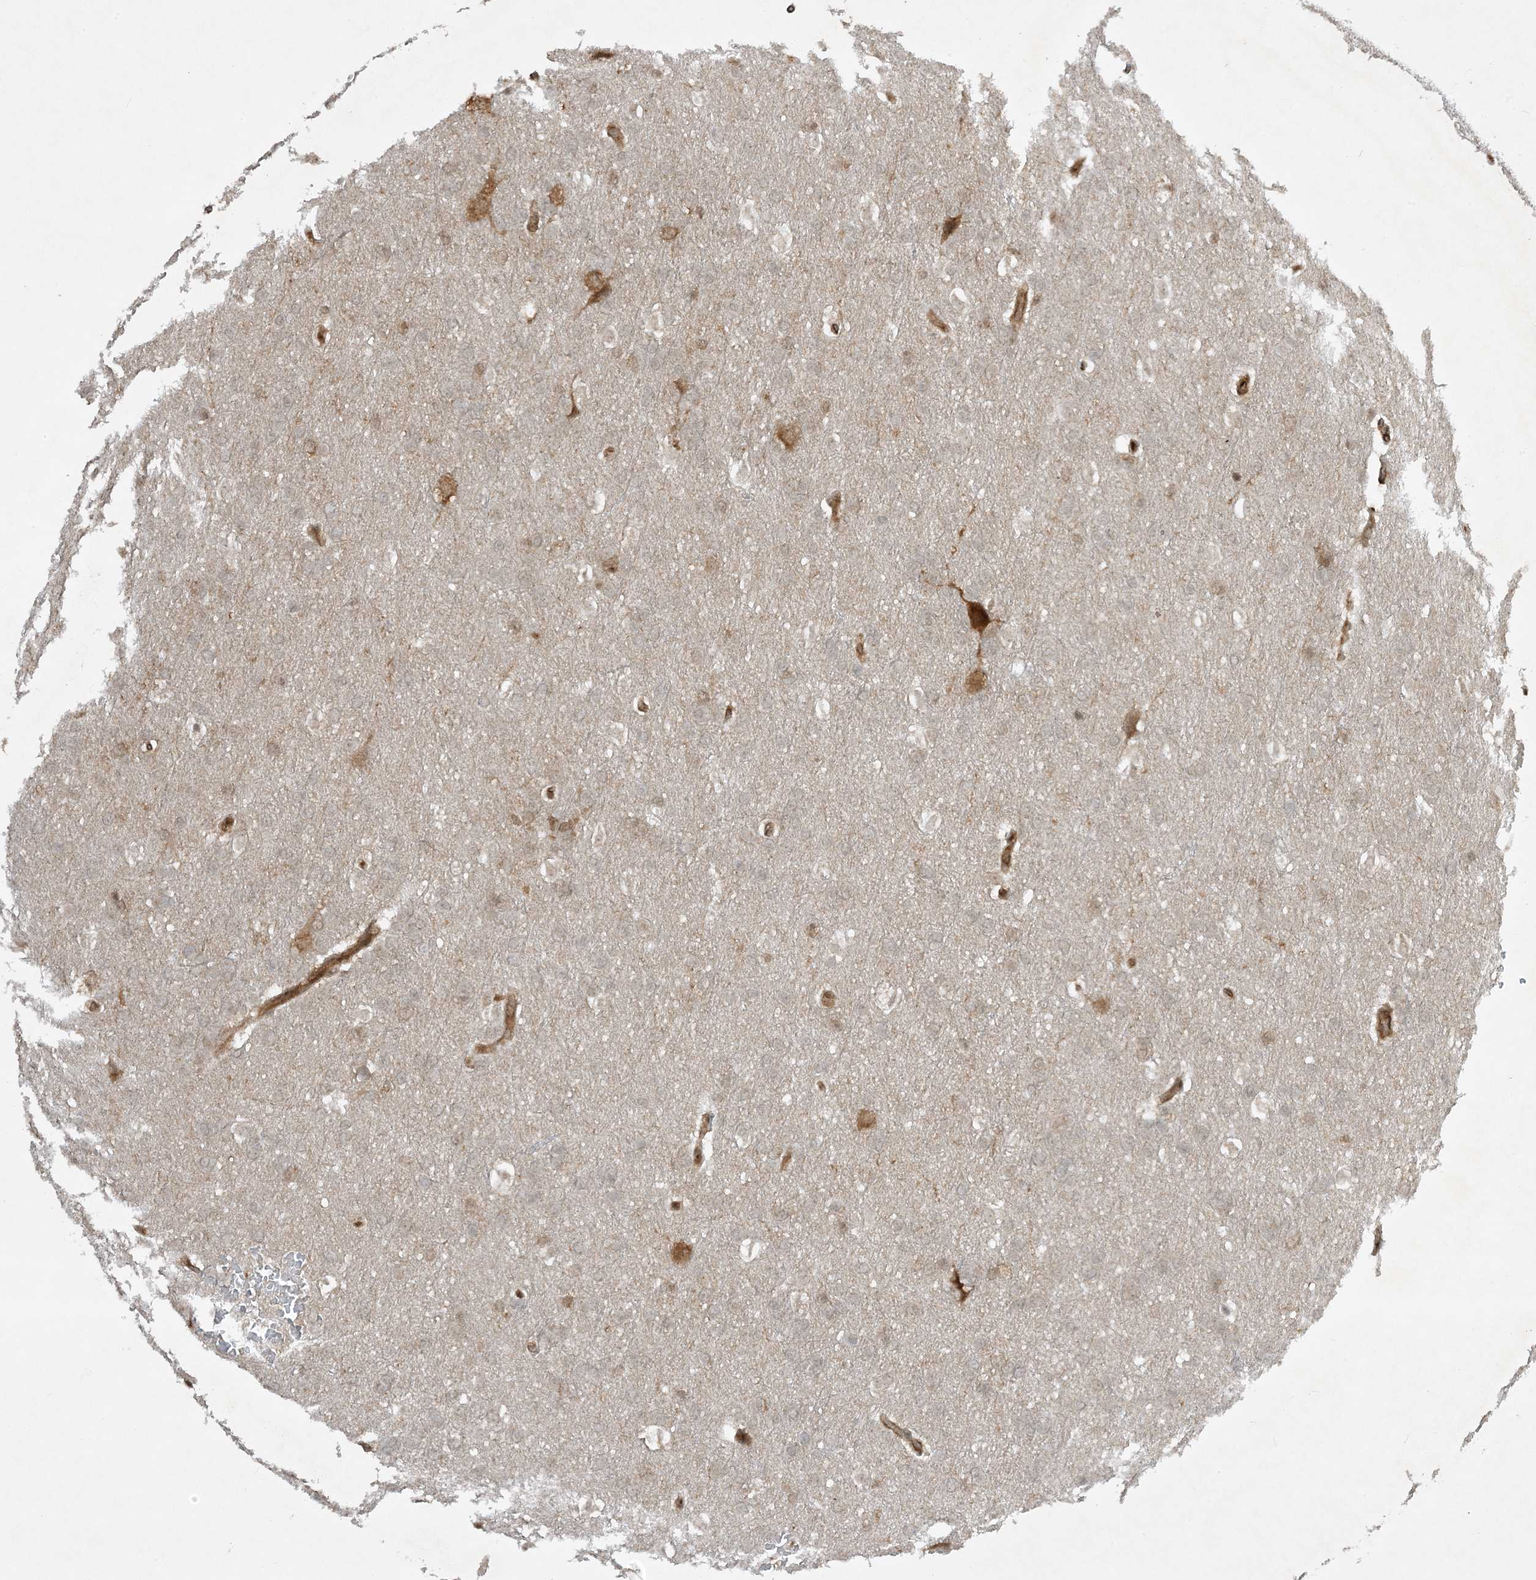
{"staining": {"intensity": "negative", "quantity": "none", "location": "none"}, "tissue": "glioma", "cell_type": "Tumor cells", "image_type": "cancer", "snomed": [{"axis": "morphology", "description": "Glioma, malignant, Low grade"}, {"axis": "topography", "description": "Brain"}], "caption": "Histopathology image shows no protein expression in tumor cells of malignant low-grade glioma tissue.", "gene": "CERT1", "patient": {"sex": "female", "age": 37}}